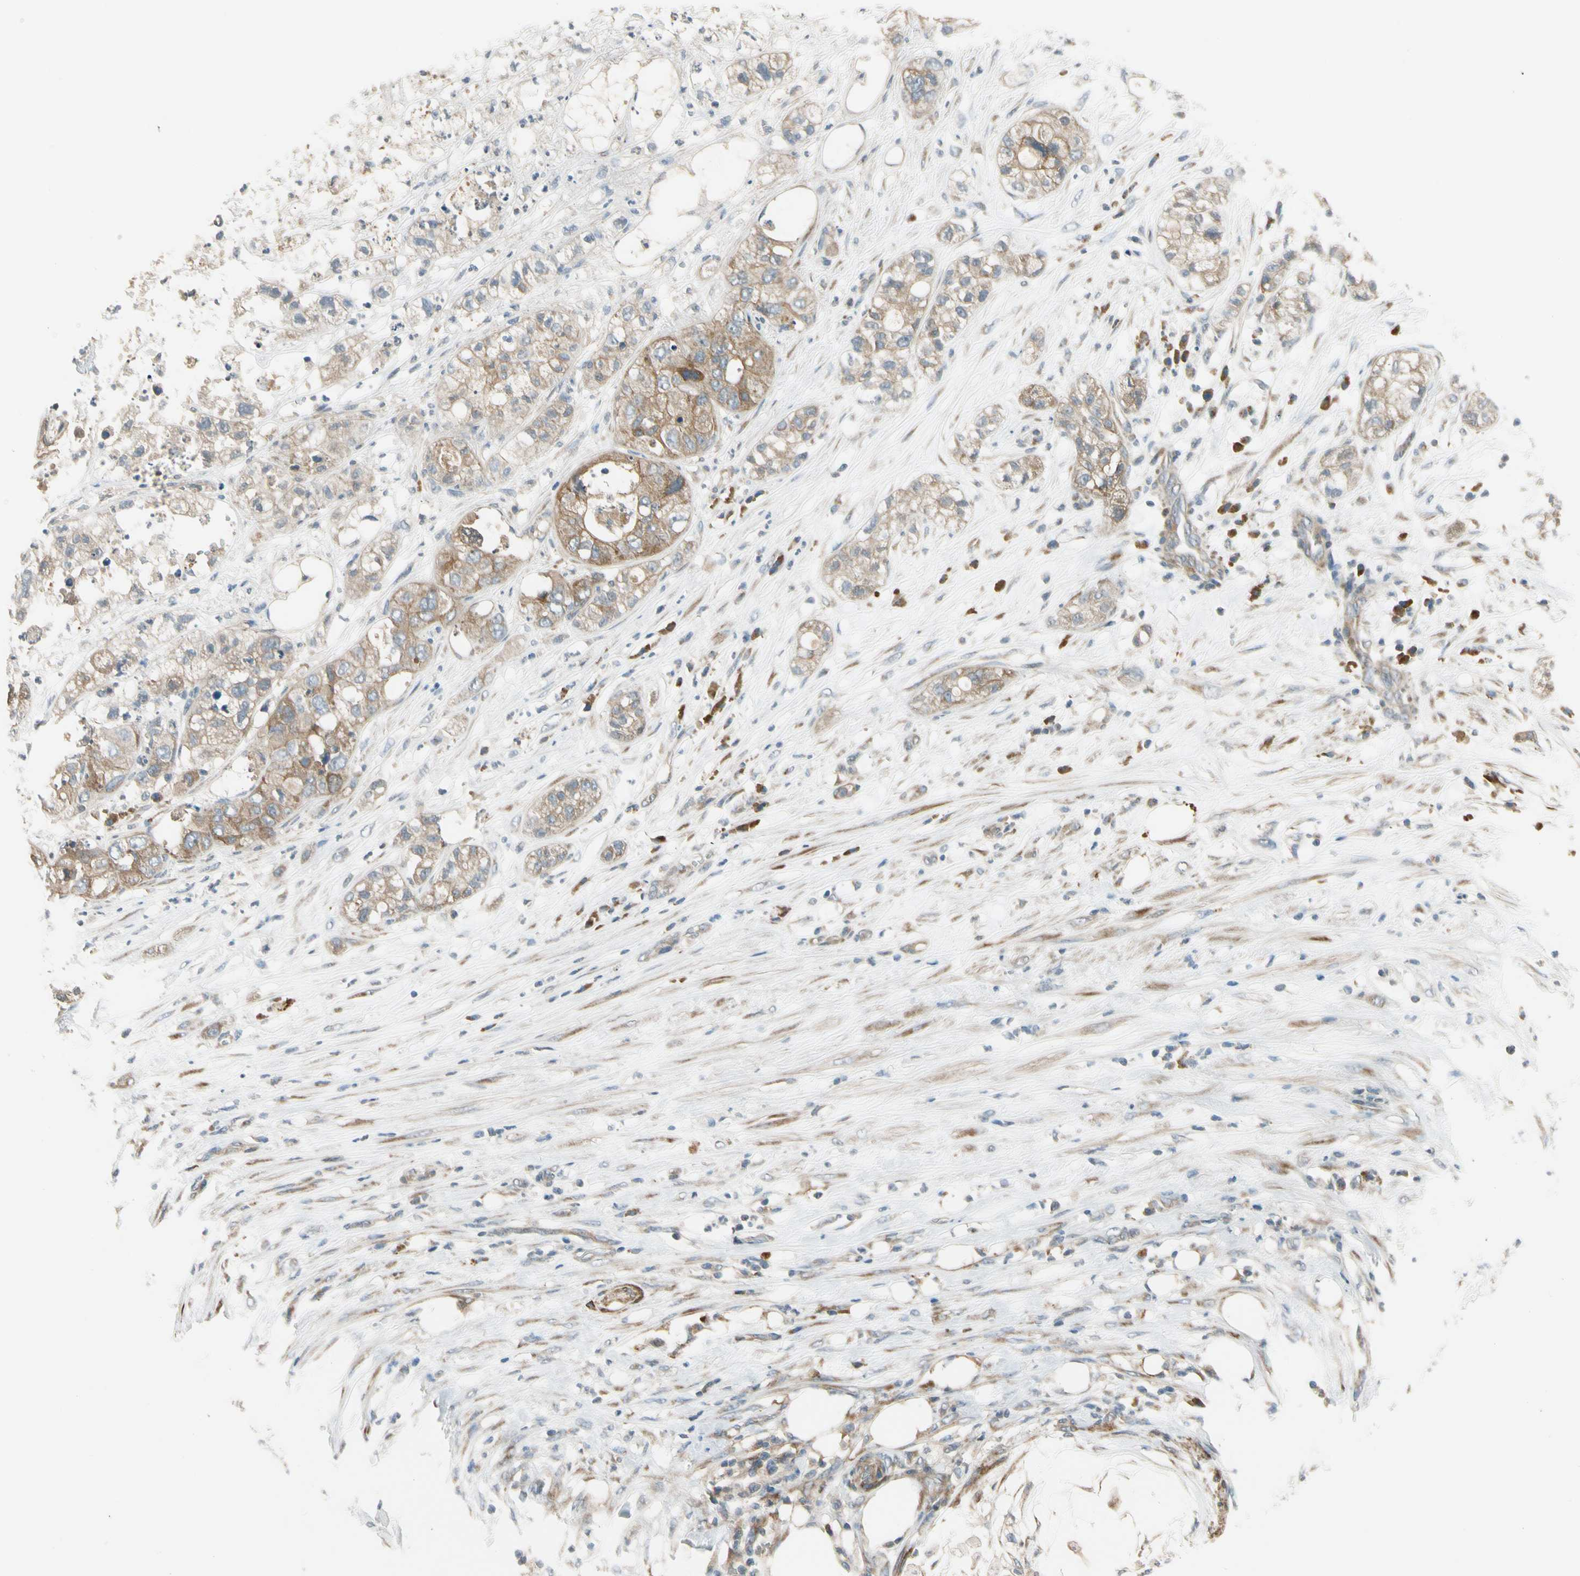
{"staining": {"intensity": "weak", "quantity": ">75%", "location": "cytoplasmic/membranous"}, "tissue": "pancreatic cancer", "cell_type": "Tumor cells", "image_type": "cancer", "snomed": [{"axis": "morphology", "description": "Adenocarcinoma, NOS"}, {"axis": "topography", "description": "Pancreas"}], "caption": "Pancreatic adenocarcinoma tissue demonstrates weak cytoplasmic/membranous staining in about >75% of tumor cells, visualized by immunohistochemistry.", "gene": "MST1R", "patient": {"sex": "female", "age": 78}}